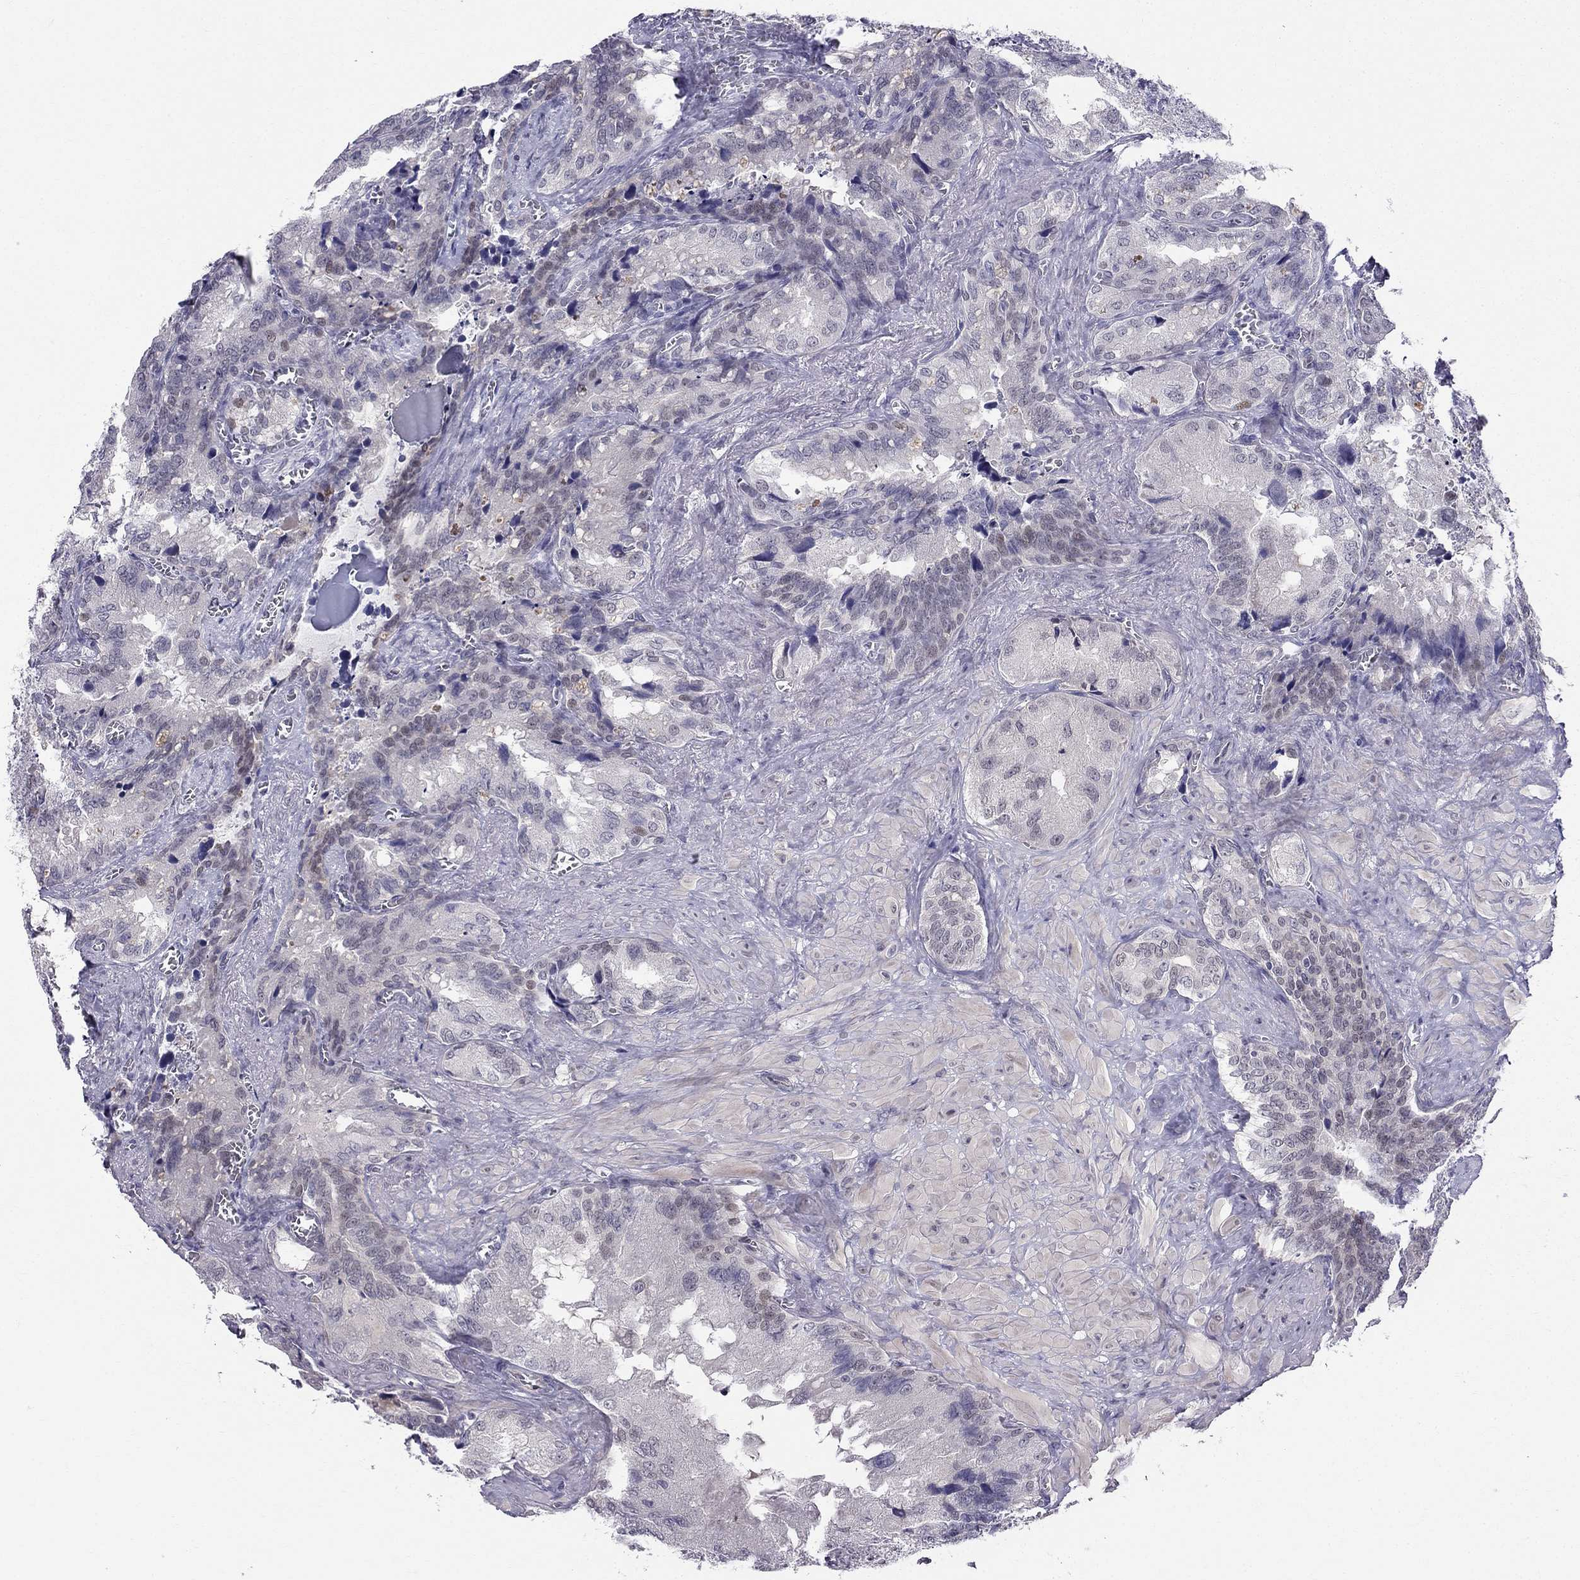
{"staining": {"intensity": "negative", "quantity": "none", "location": "none"}, "tissue": "seminal vesicle", "cell_type": "Glandular cells", "image_type": "normal", "snomed": [{"axis": "morphology", "description": "Normal tissue, NOS"}, {"axis": "topography", "description": "Seminal veicle"}], "caption": "Glandular cells are negative for brown protein staining in unremarkable seminal vesicle.", "gene": "BAG5", "patient": {"sex": "male", "age": 72}}